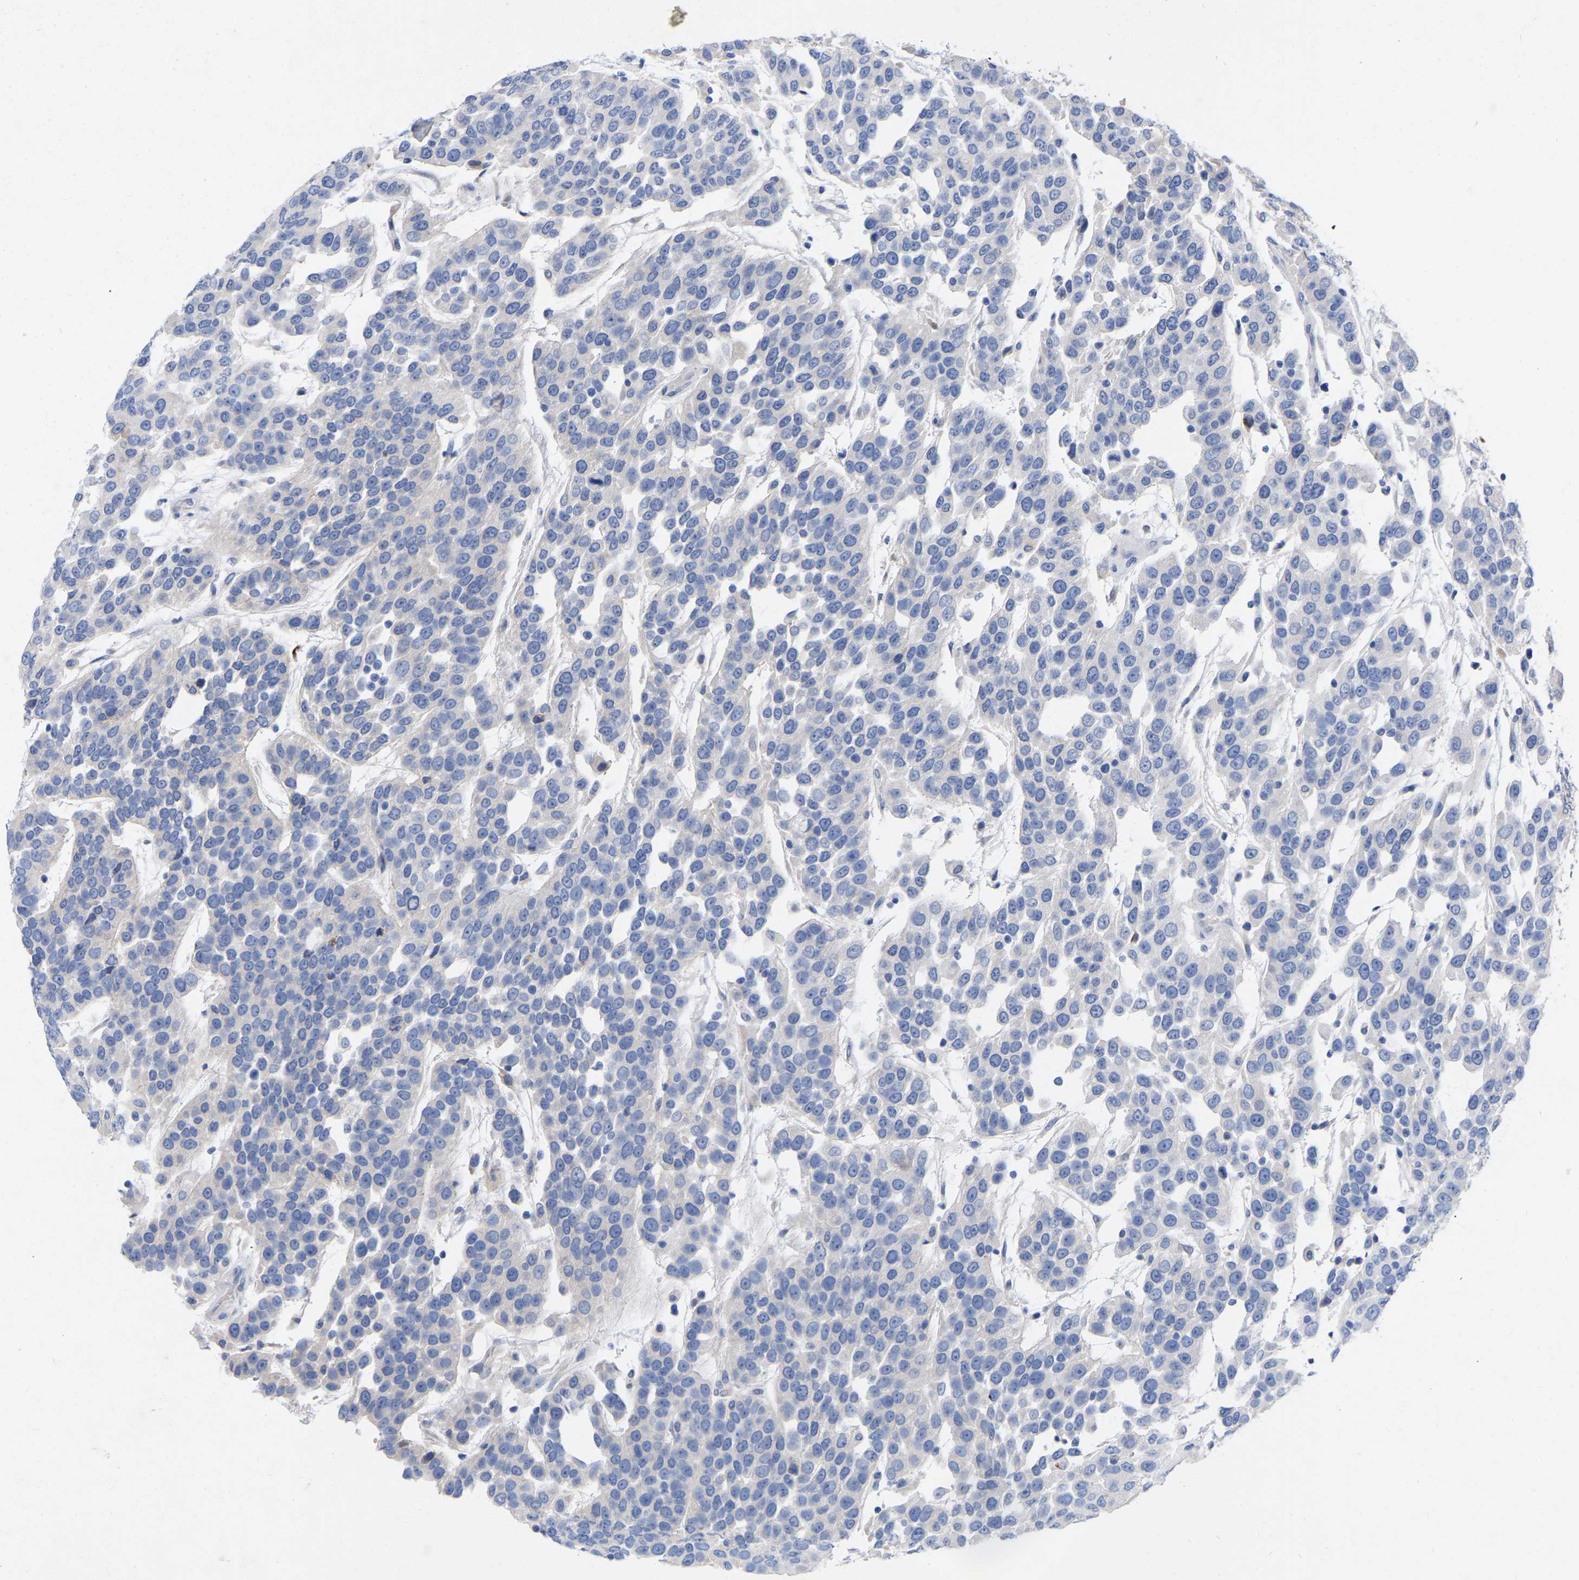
{"staining": {"intensity": "negative", "quantity": "none", "location": "none"}, "tissue": "urothelial cancer", "cell_type": "Tumor cells", "image_type": "cancer", "snomed": [{"axis": "morphology", "description": "Urothelial carcinoma, High grade"}, {"axis": "topography", "description": "Urinary bladder"}], "caption": "Urothelial carcinoma (high-grade) was stained to show a protein in brown. There is no significant expression in tumor cells. (DAB (3,3'-diaminobenzidine) immunohistochemistry with hematoxylin counter stain).", "gene": "STRIP2", "patient": {"sex": "female", "age": 80}}